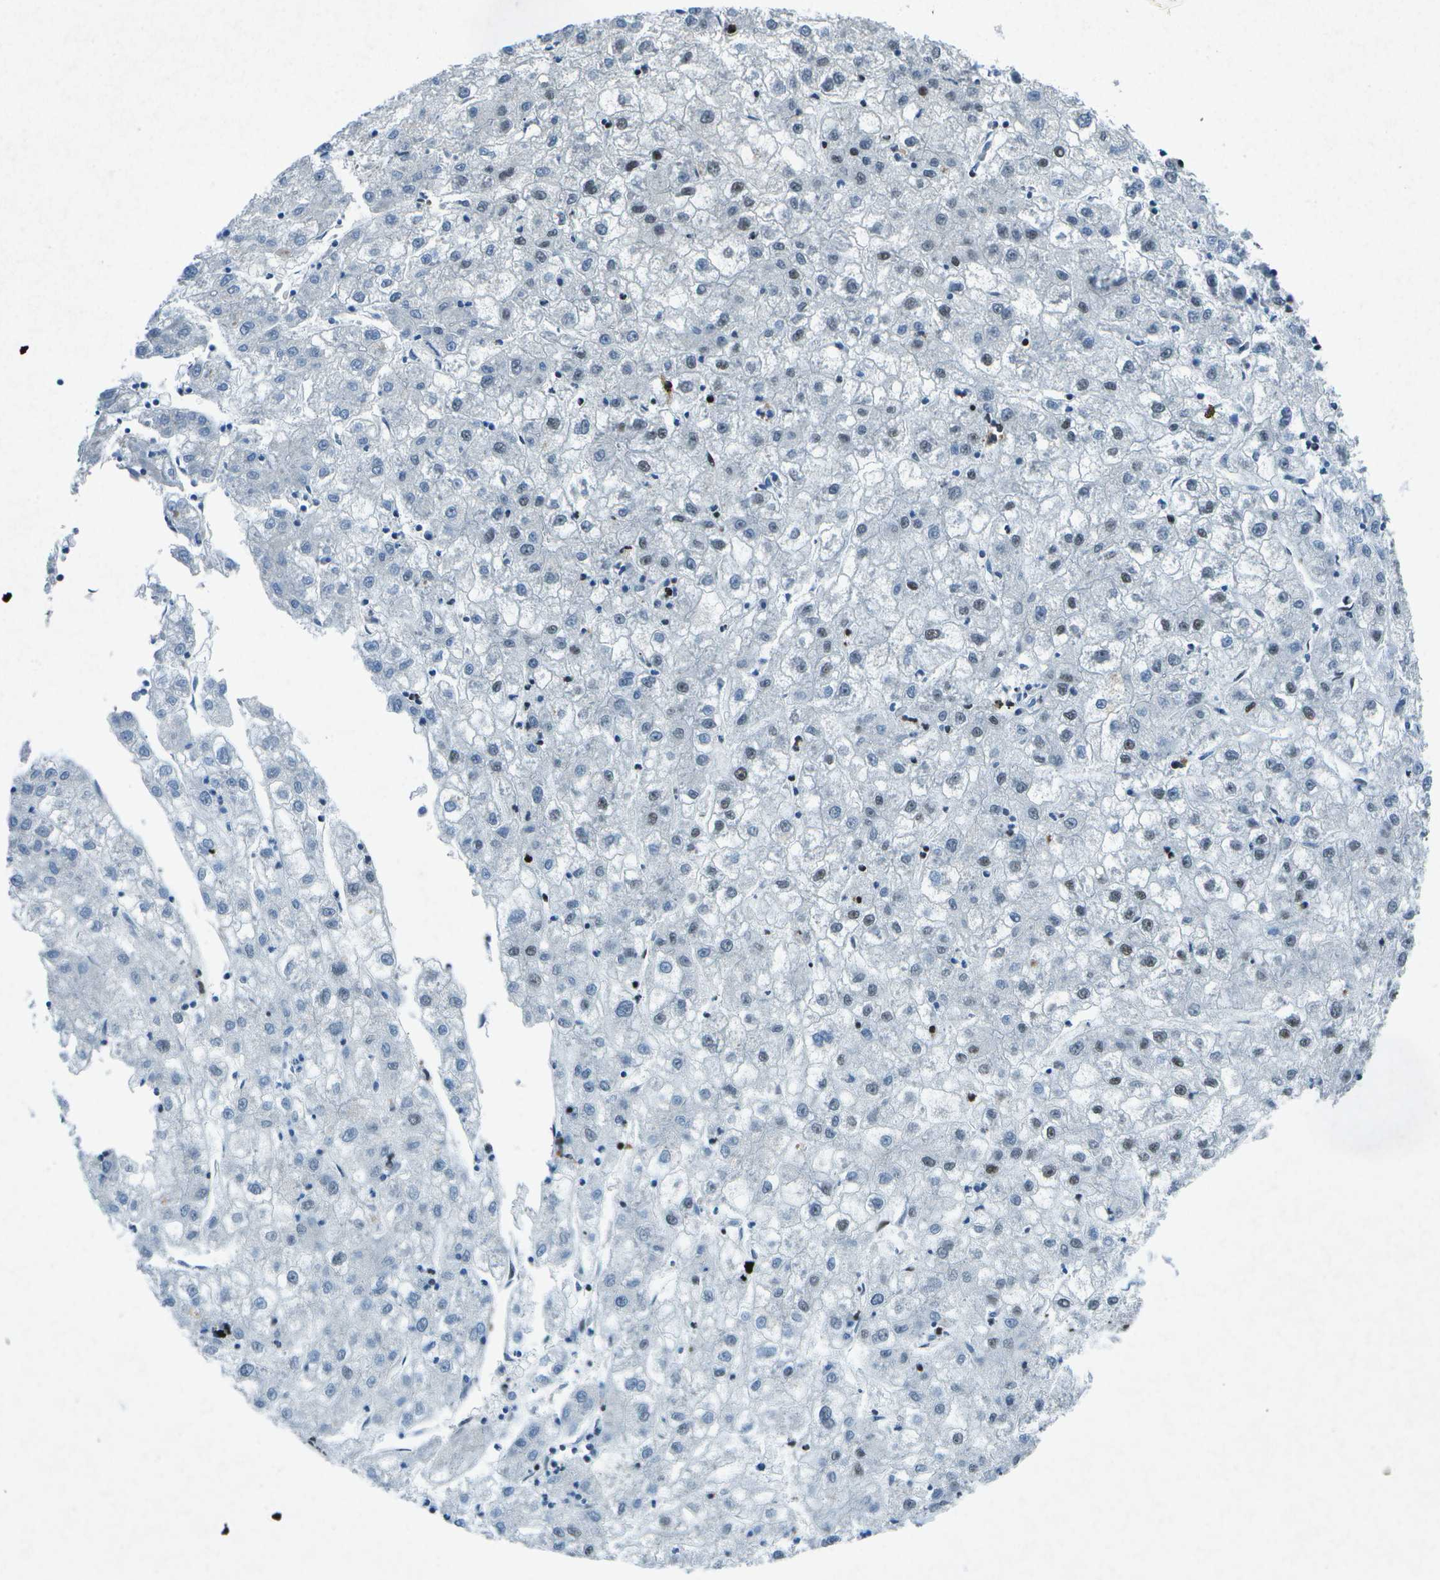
{"staining": {"intensity": "weak", "quantity": "<25%", "location": "nuclear"}, "tissue": "liver cancer", "cell_type": "Tumor cells", "image_type": "cancer", "snomed": [{"axis": "morphology", "description": "Carcinoma, Hepatocellular, NOS"}, {"axis": "topography", "description": "Liver"}], "caption": "This is an immunohistochemistry (IHC) photomicrograph of human liver hepatocellular carcinoma. There is no staining in tumor cells.", "gene": "MTA2", "patient": {"sex": "male", "age": 72}}